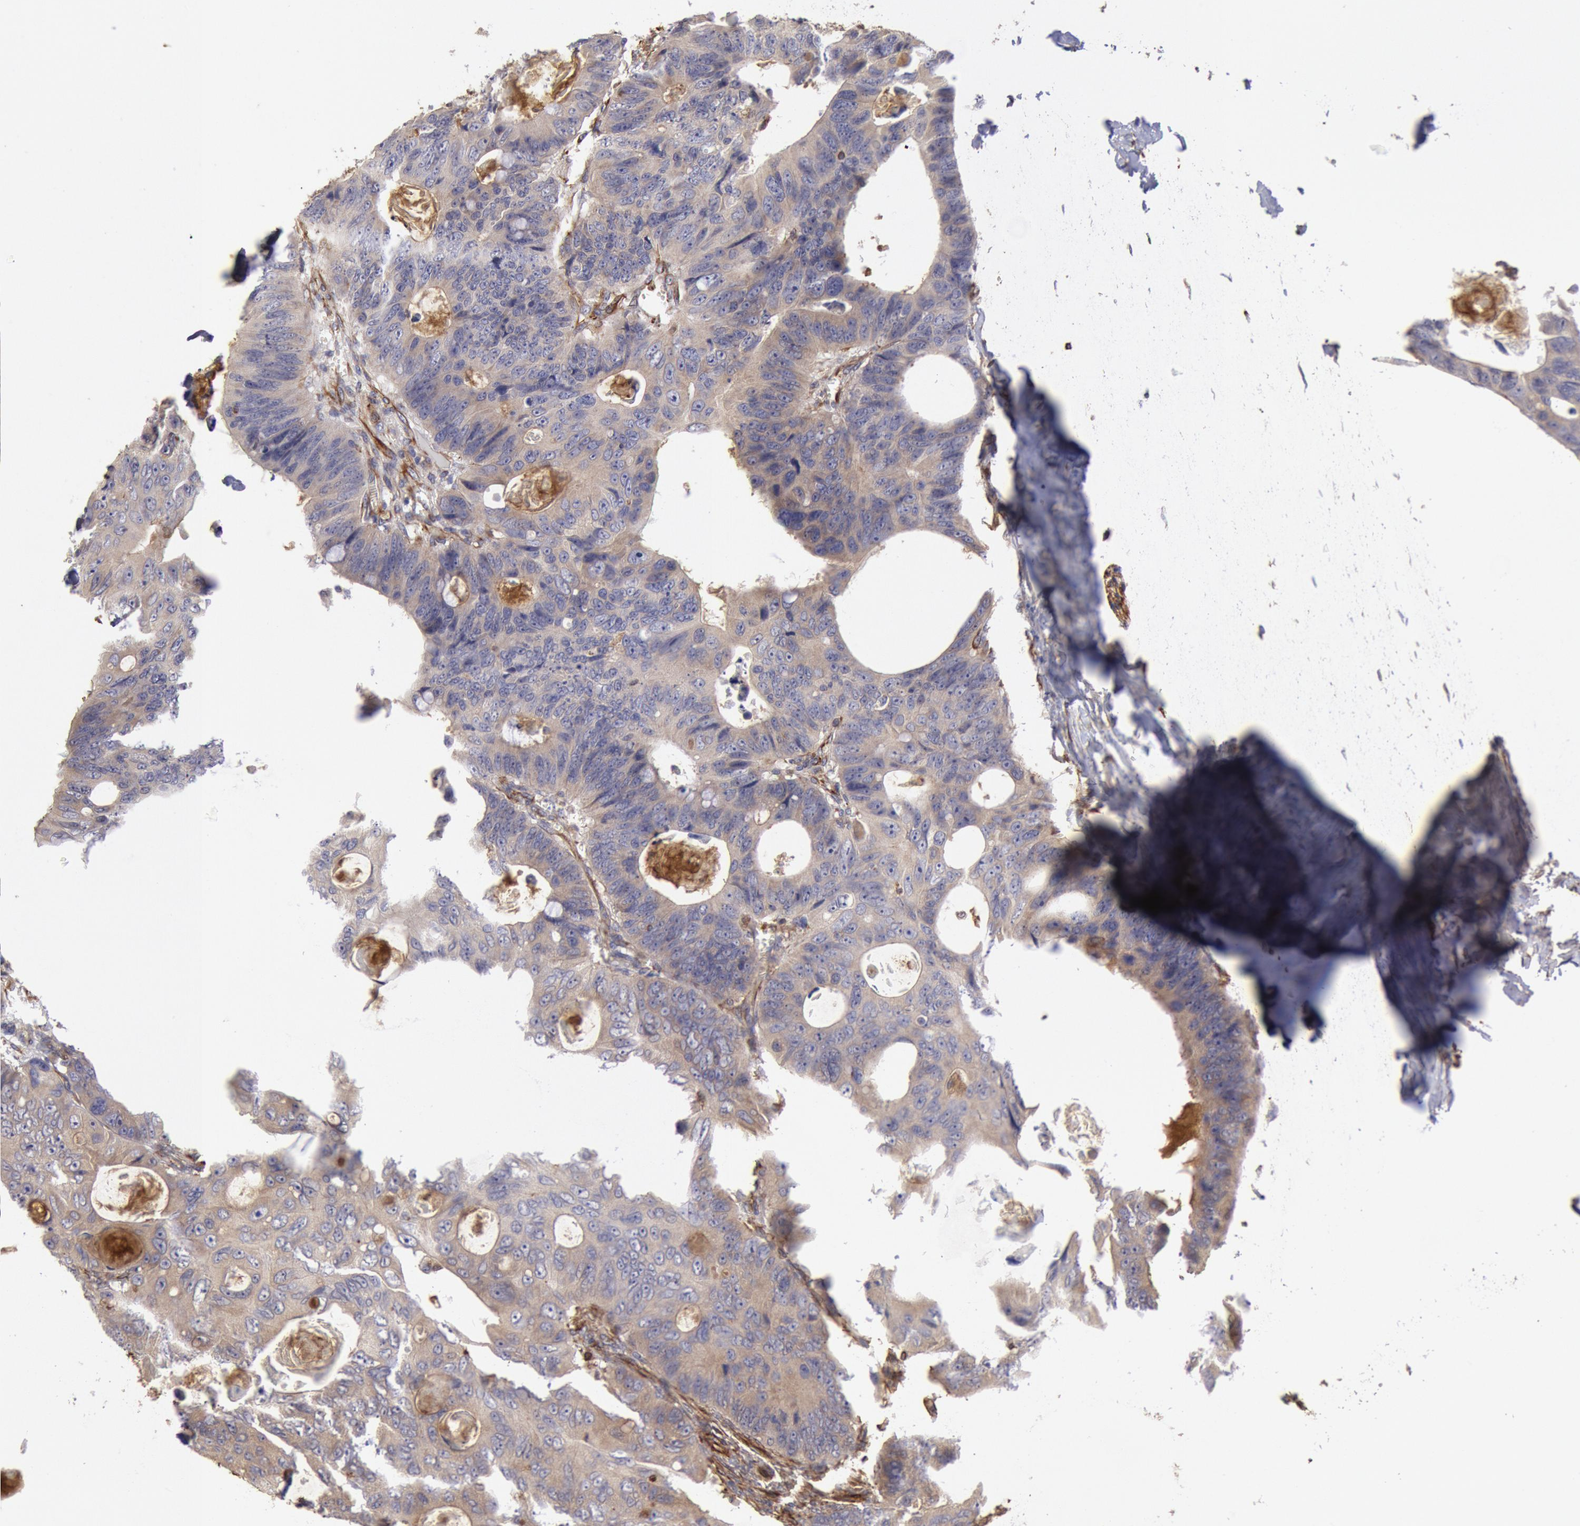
{"staining": {"intensity": "weak", "quantity": ">75%", "location": "cytoplasmic/membranous"}, "tissue": "colorectal cancer", "cell_type": "Tumor cells", "image_type": "cancer", "snomed": [{"axis": "morphology", "description": "Adenocarcinoma, NOS"}, {"axis": "topography", "description": "Colon"}], "caption": "Weak cytoplasmic/membranous staining for a protein is appreciated in approximately >75% of tumor cells of adenocarcinoma (colorectal) using immunohistochemistry (IHC).", "gene": "RNF139", "patient": {"sex": "female", "age": 55}}